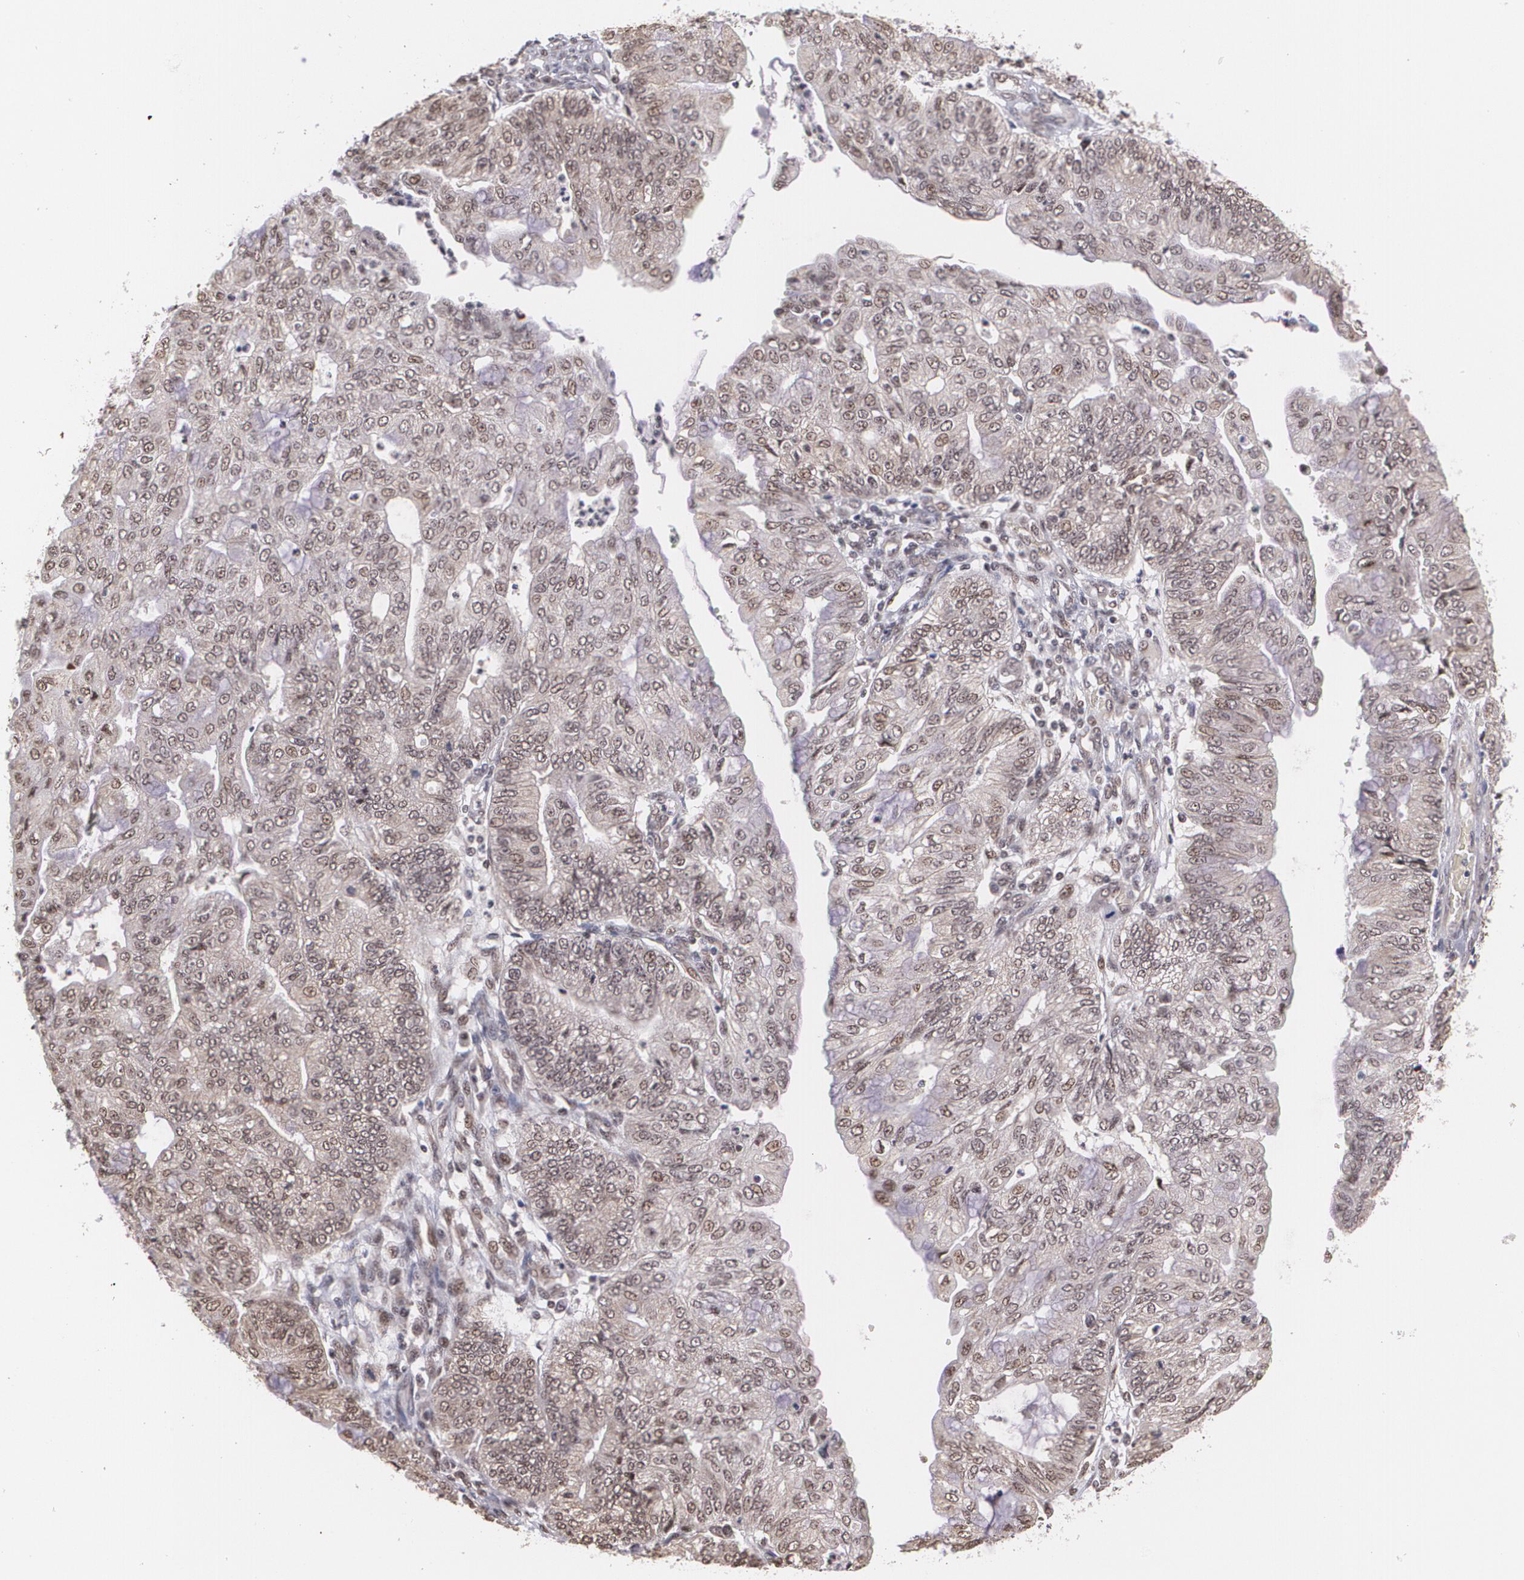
{"staining": {"intensity": "weak", "quantity": ">75%", "location": "cytoplasmic/membranous,nuclear"}, "tissue": "endometrial cancer", "cell_type": "Tumor cells", "image_type": "cancer", "snomed": [{"axis": "morphology", "description": "Adenocarcinoma, NOS"}, {"axis": "topography", "description": "Endometrium"}], "caption": "Protein expression analysis of endometrial adenocarcinoma shows weak cytoplasmic/membranous and nuclear positivity in about >75% of tumor cells. (DAB (3,3'-diaminobenzidine) = brown stain, brightfield microscopy at high magnification).", "gene": "C6orf15", "patient": {"sex": "female", "age": 59}}